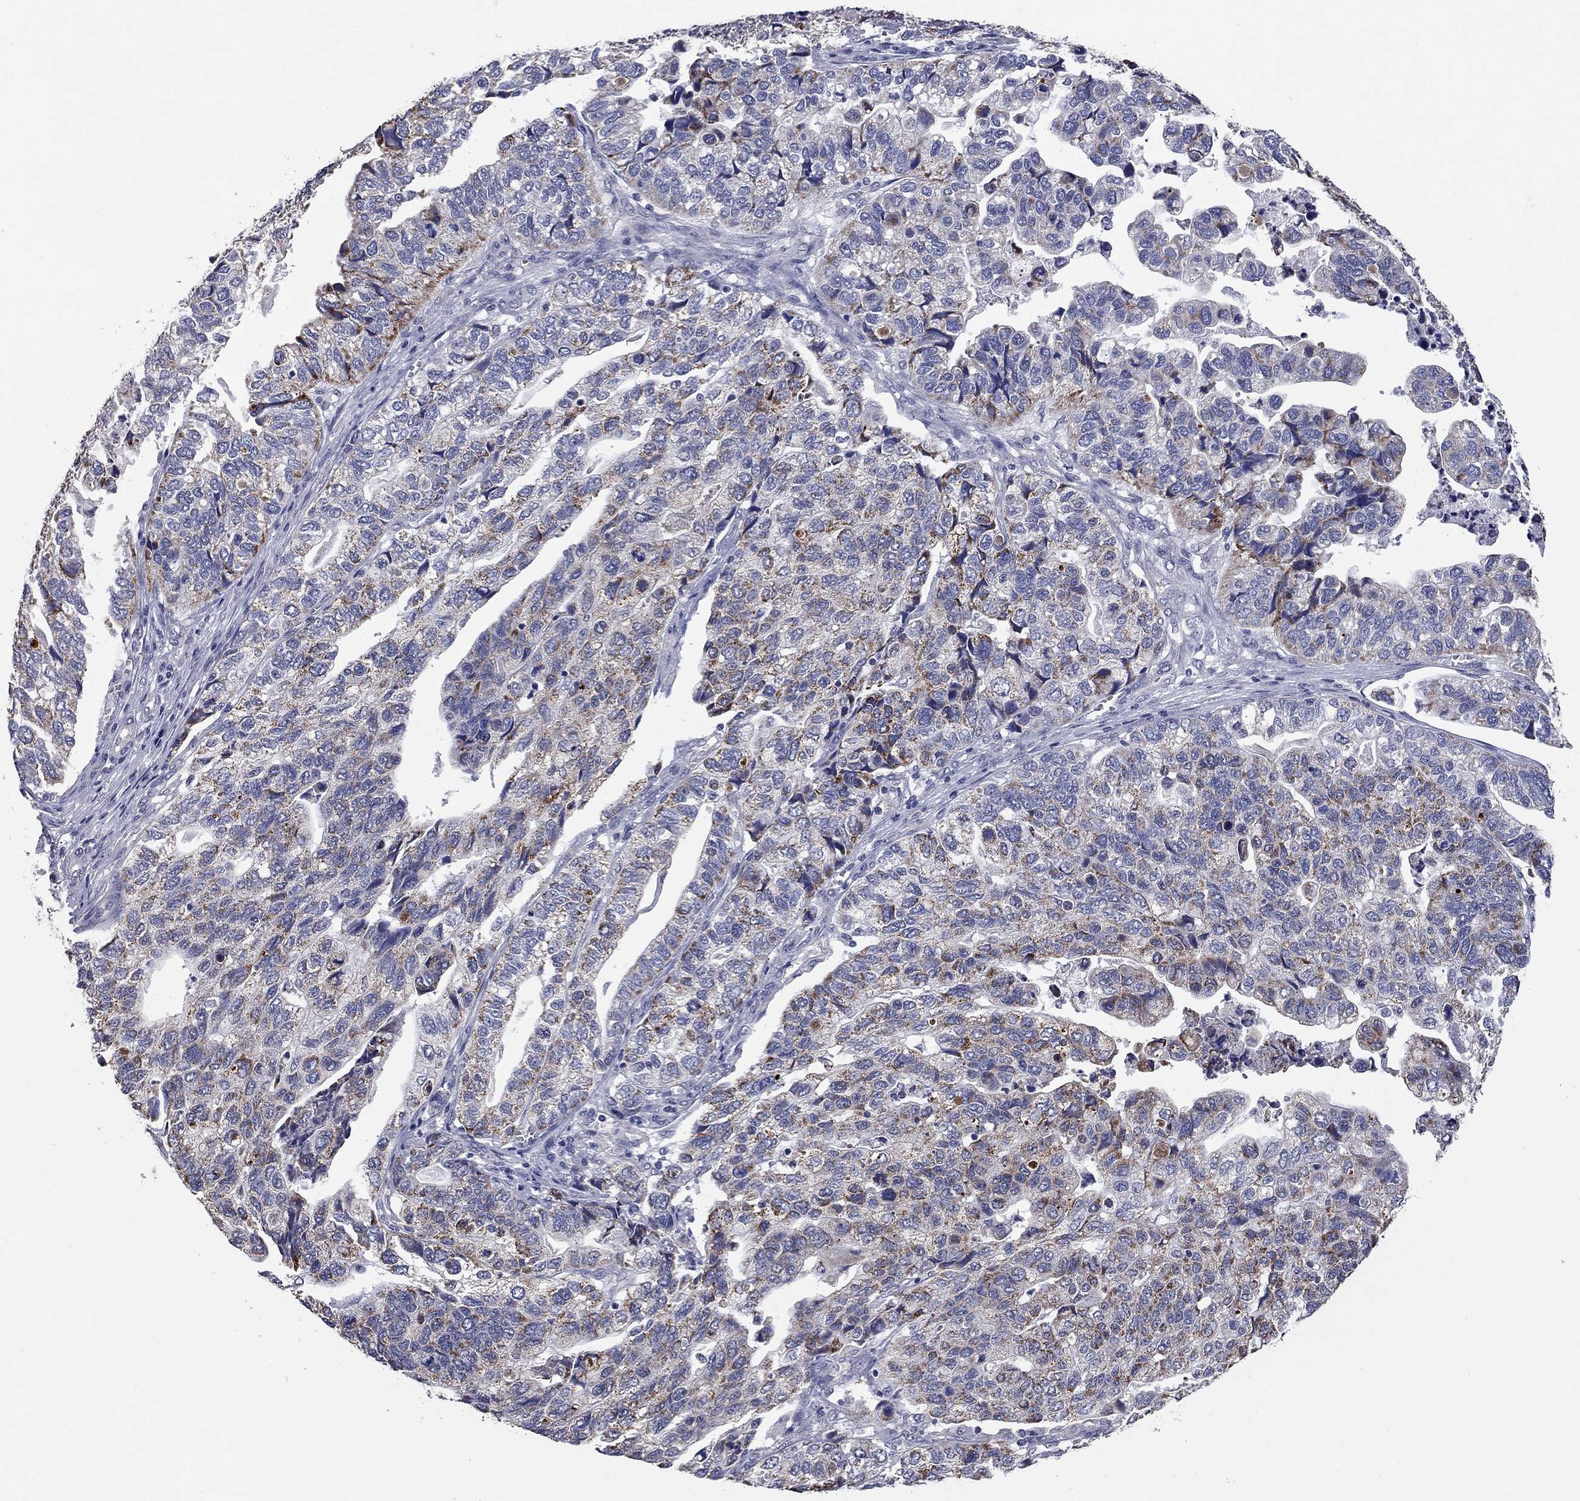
{"staining": {"intensity": "strong", "quantity": "<25%", "location": "cytoplasmic/membranous"}, "tissue": "stomach cancer", "cell_type": "Tumor cells", "image_type": "cancer", "snomed": [{"axis": "morphology", "description": "Adenocarcinoma, NOS"}, {"axis": "topography", "description": "Stomach, upper"}], "caption": "Stomach cancer stained for a protein (brown) demonstrates strong cytoplasmic/membranous positive expression in about <25% of tumor cells.", "gene": "SHOC2", "patient": {"sex": "female", "age": 67}}